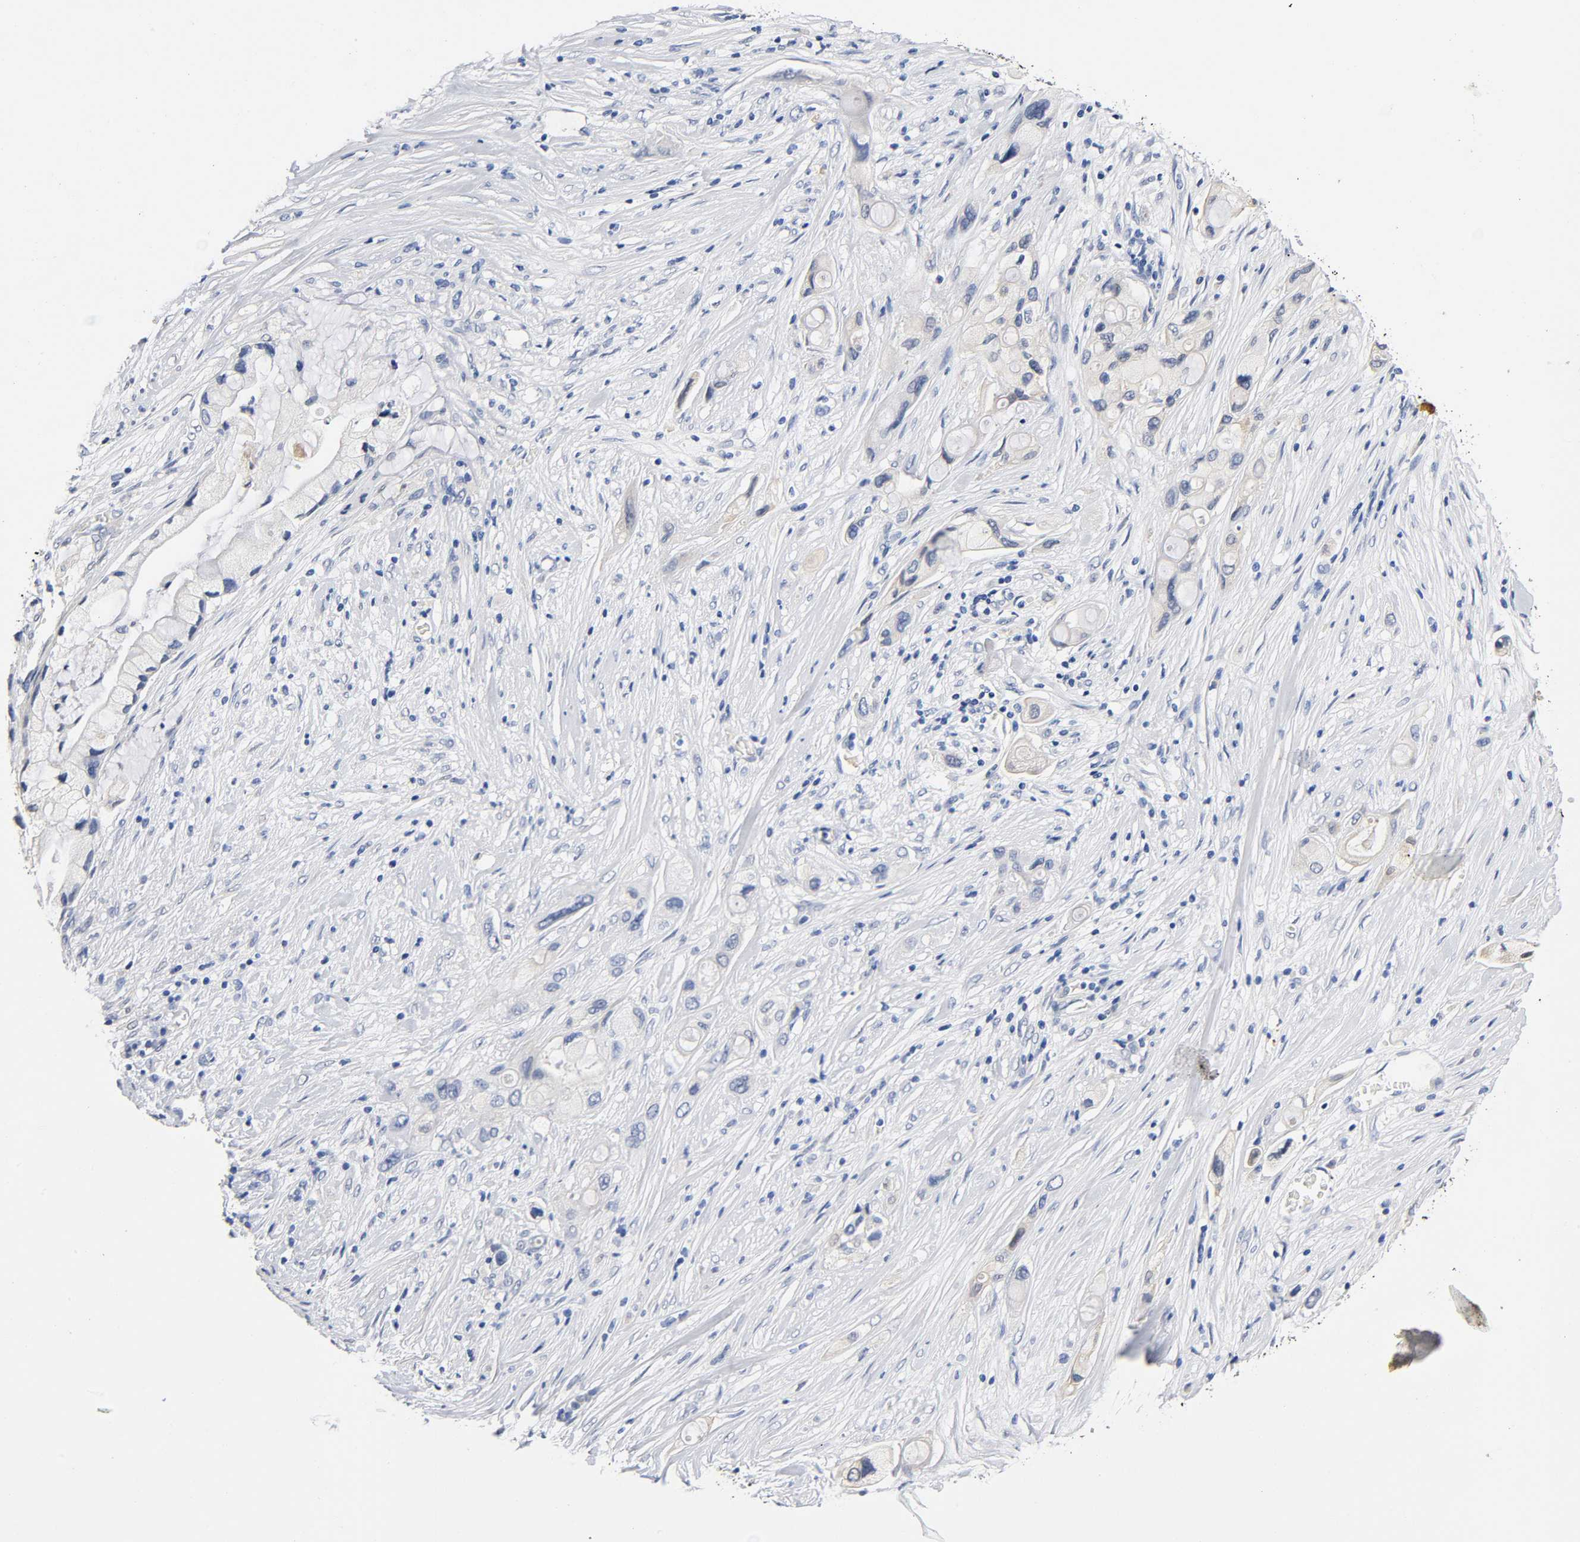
{"staining": {"intensity": "weak", "quantity": "<25%", "location": "cytoplasmic/membranous"}, "tissue": "pancreatic cancer", "cell_type": "Tumor cells", "image_type": "cancer", "snomed": [{"axis": "morphology", "description": "Adenocarcinoma, NOS"}, {"axis": "topography", "description": "Pancreas"}], "caption": "The IHC histopathology image has no significant expression in tumor cells of pancreatic cancer tissue. The staining is performed using DAB (3,3'-diaminobenzidine) brown chromogen with nuclei counter-stained in using hematoxylin.", "gene": "TNC", "patient": {"sex": "female", "age": 59}}